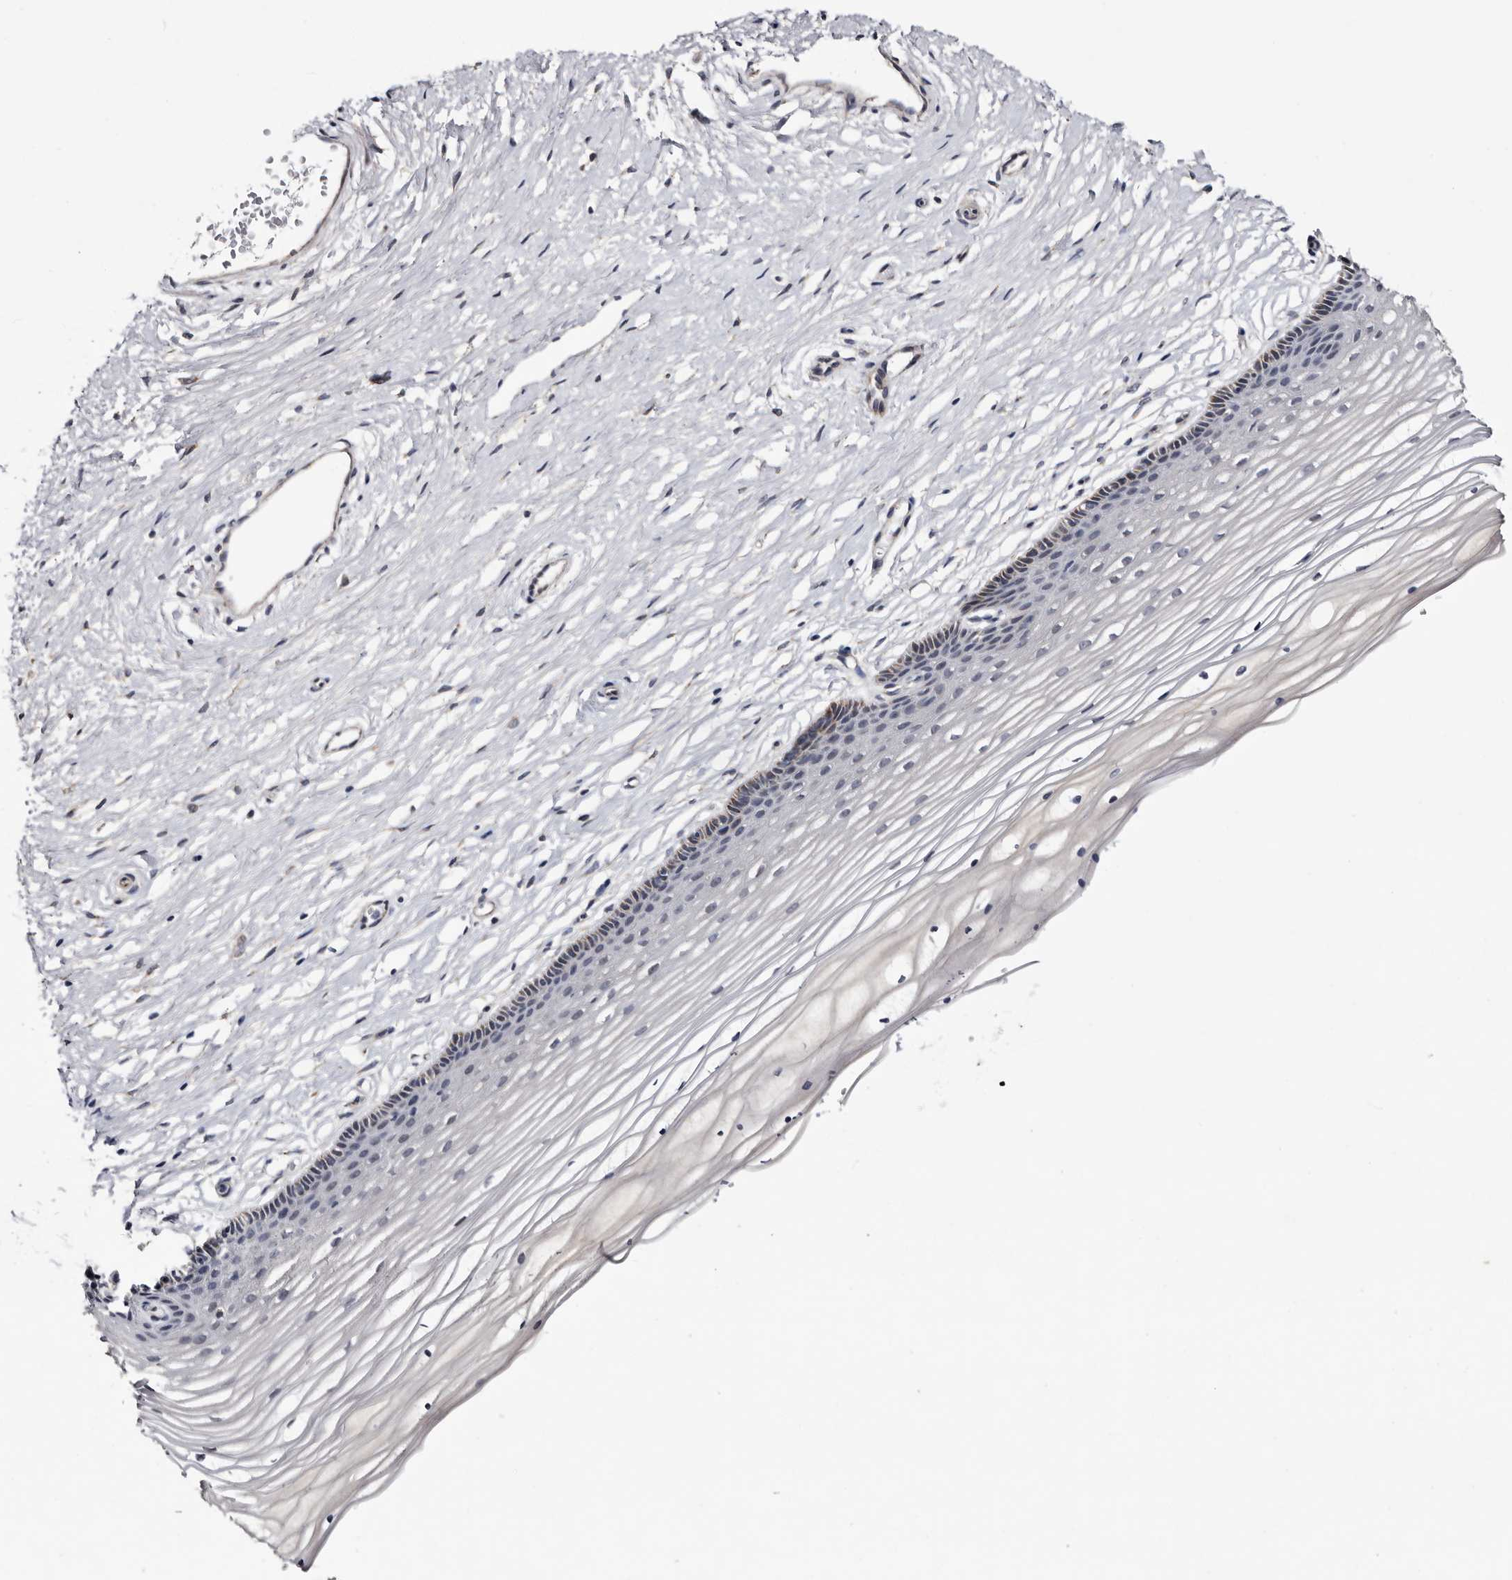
{"staining": {"intensity": "weak", "quantity": "25%-75%", "location": "cytoplasmic/membranous"}, "tissue": "vagina", "cell_type": "Squamous epithelial cells", "image_type": "normal", "snomed": [{"axis": "morphology", "description": "Normal tissue, NOS"}, {"axis": "topography", "description": "Vagina"}, {"axis": "topography", "description": "Cervix"}], "caption": "Immunohistochemistry of unremarkable human vagina reveals low levels of weak cytoplasmic/membranous positivity in about 25%-75% of squamous epithelial cells. (IHC, brightfield microscopy, high magnification).", "gene": "ARMCX2", "patient": {"sex": "female", "age": 40}}